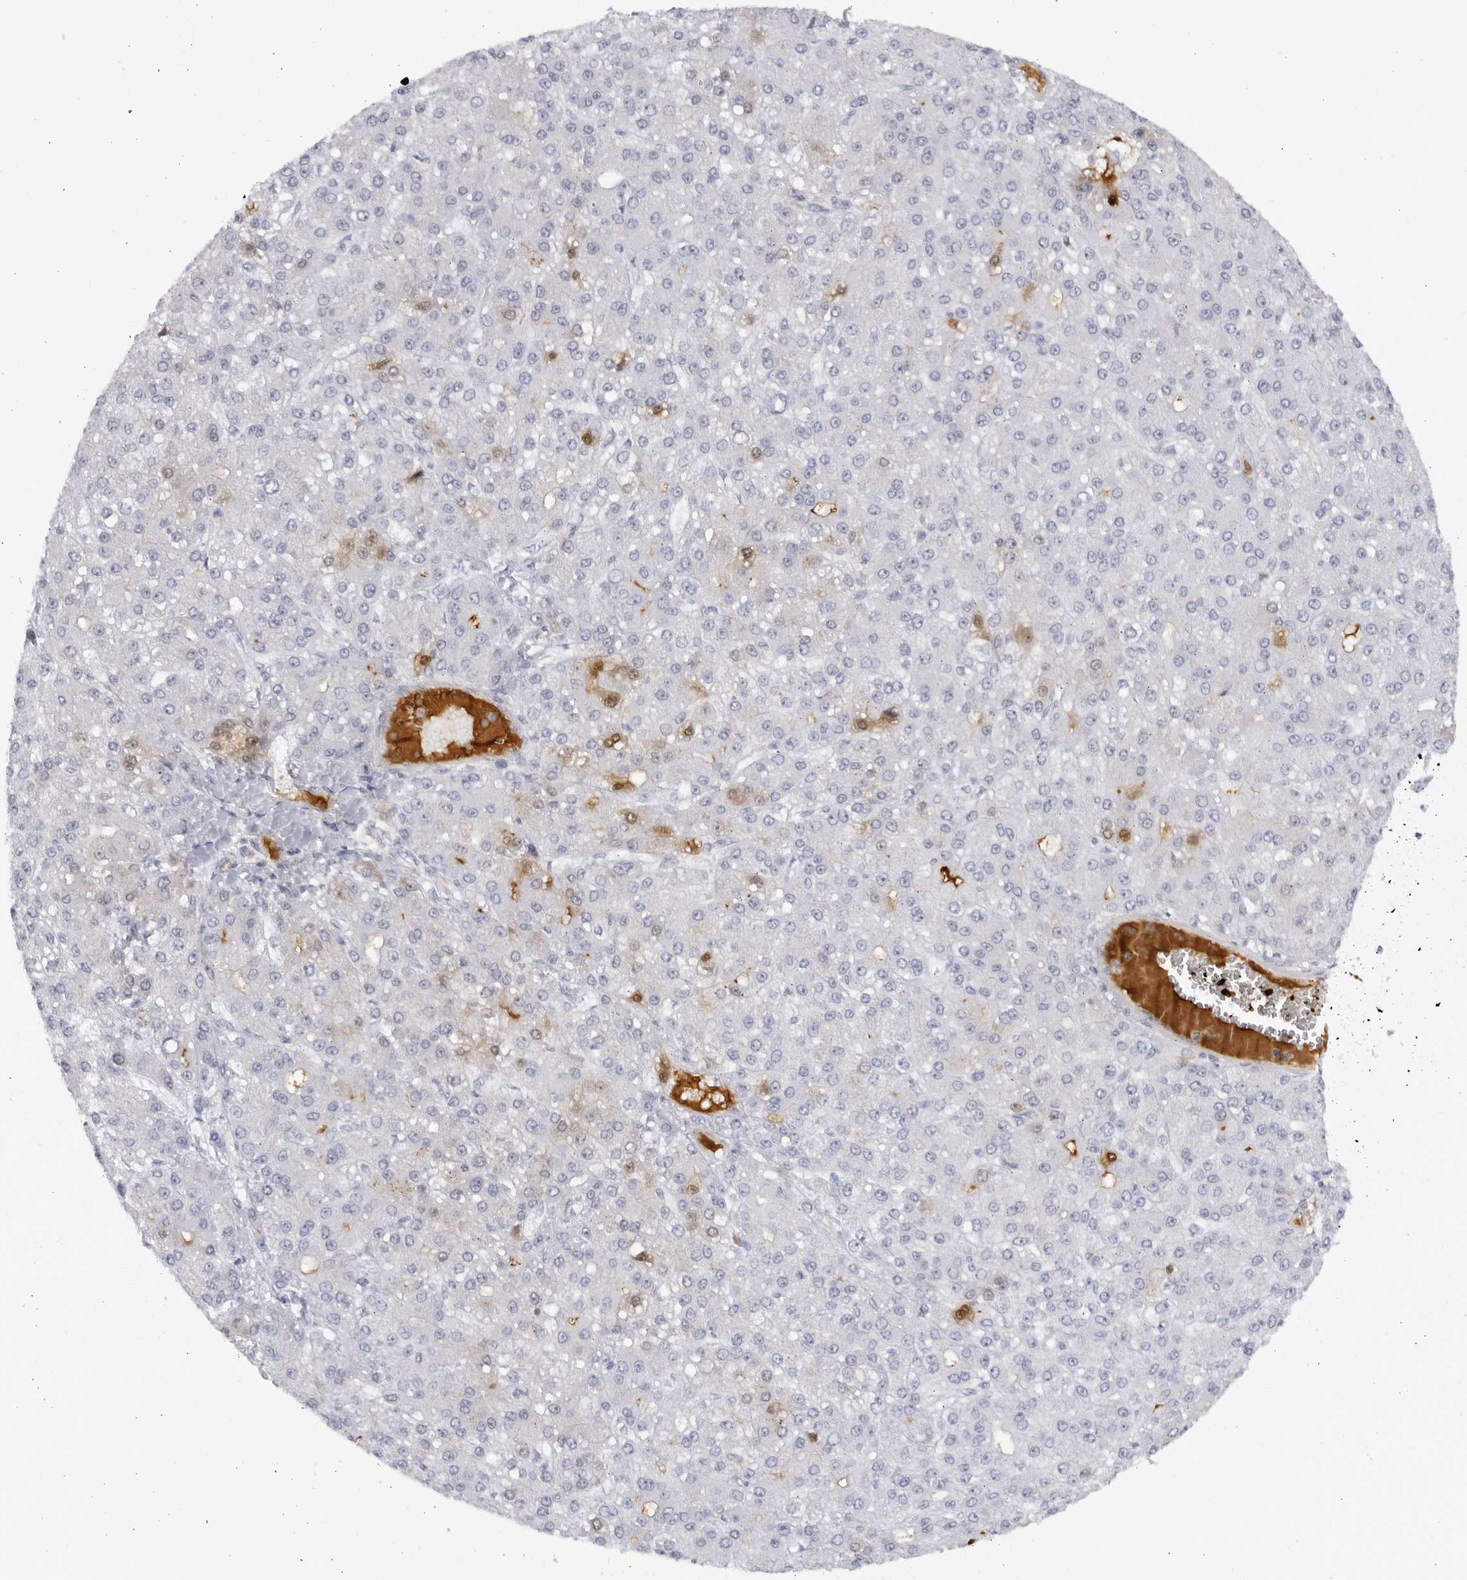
{"staining": {"intensity": "negative", "quantity": "none", "location": "none"}, "tissue": "liver cancer", "cell_type": "Tumor cells", "image_type": "cancer", "snomed": [{"axis": "morphology", "description": "Carcinoma, Hepatocellular, NOS"}, {"axis": "topography", "description": "Liver"}], "caption": "Liver cancer (hepatocellular carcinoma) stained for a protein using immunohistochemistry (IHC) shows no positivity tumor cells.", "gene": "CNBD1", "patient": {"sex": "male", "age": 67}}